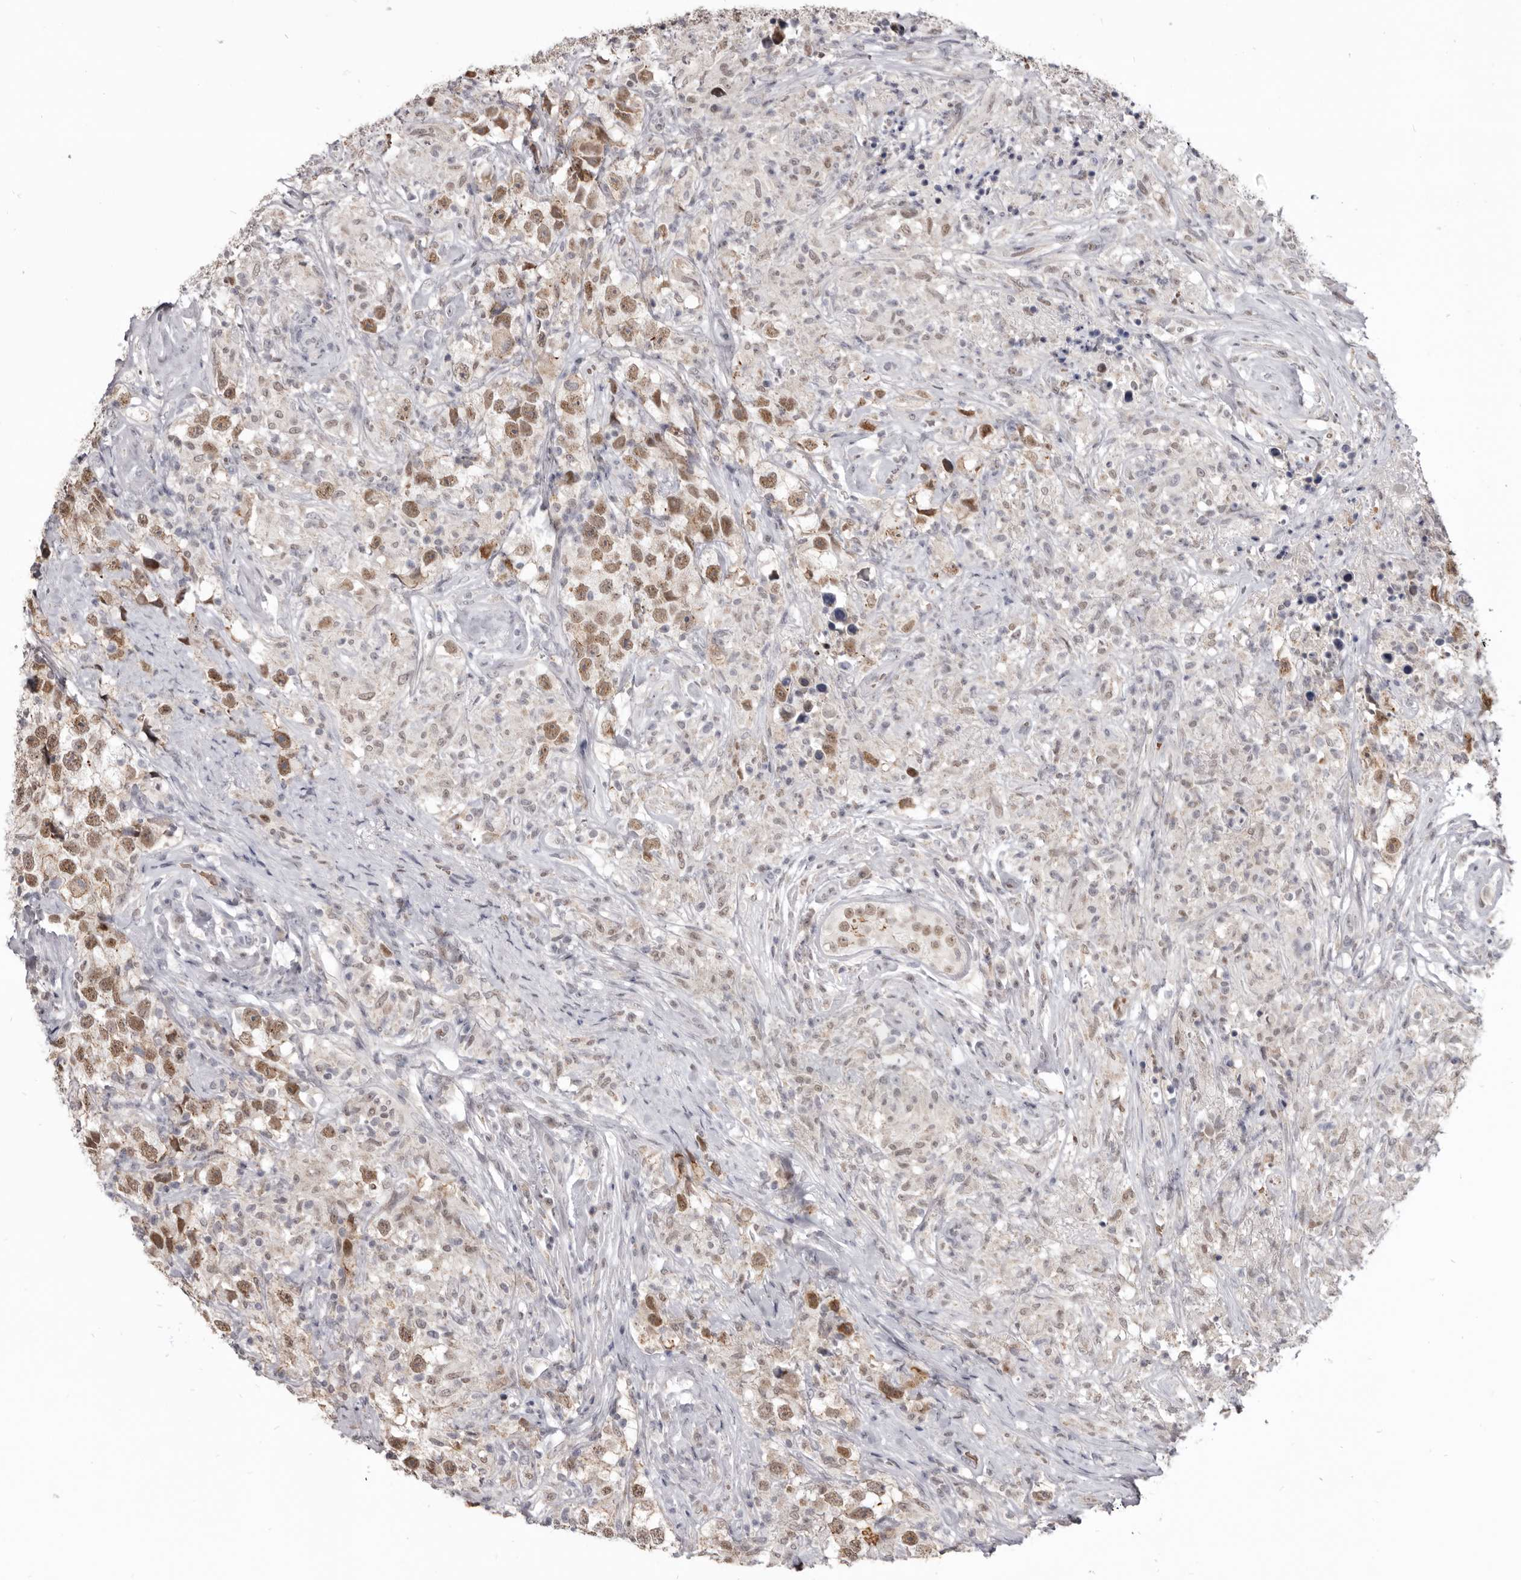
{"staining": {"intensity": "moderate", "quantity": ">75%", "location": "nuclear"}, "tissue": "testis cancer", "cell_type": "Tumor cells", "image_type": "cancer", "snomed": [{"axis": "morphology", "description": "Seminoma, NOS"}, {"axis": "topography", "description": "Testis"}], "caption": "Human testis cancer (seminoma) stained with a protein marker displays moderate staining in tumor cells.", "gene": "CGN", "patient": {"sex": "male", "age": 49}}